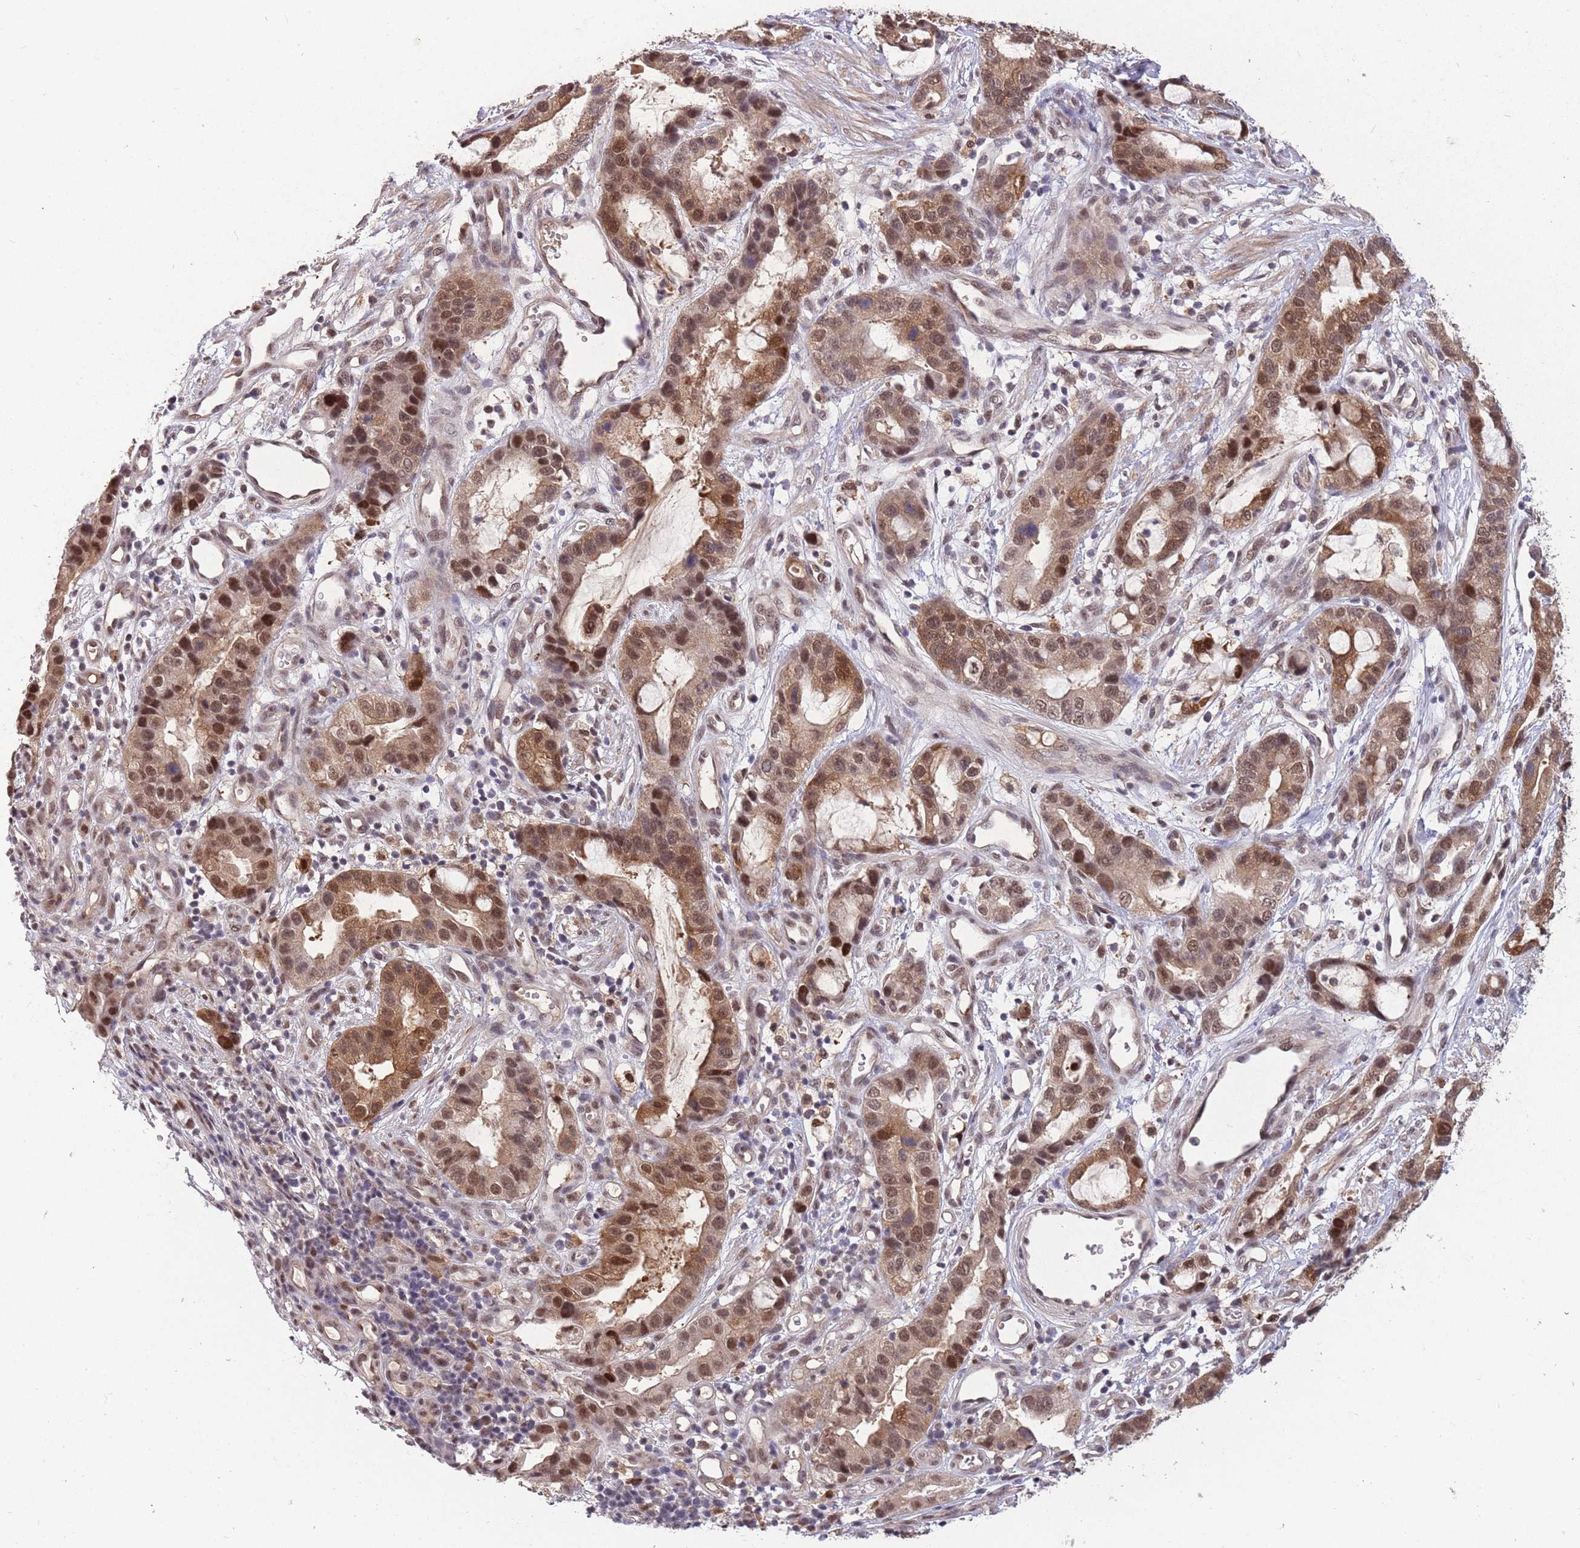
{"staining": {"intensity": "moderate", "quantity": ">75%", "location": "cytoplasmic/membranous,nuclear"}, "tissue": "stomach cancer", "cell_type": "Tumor cells", "image_type": "cancer", "snomed": [{"axis": "morphology", "description": "Adenocarcinoma, NOS"}, {"axis": "topography", "description": "Stomach"}], "caption": "Immunohistochemistry (DAB) staining of stomach cancer (adenocarcinoma) demonstrates moderate cytoplasmic/membranous and nuclear protein staining in about >75% of tumor cells.", "gene": "ZNF639", "patient": {"sex": "male", "age": 55}}